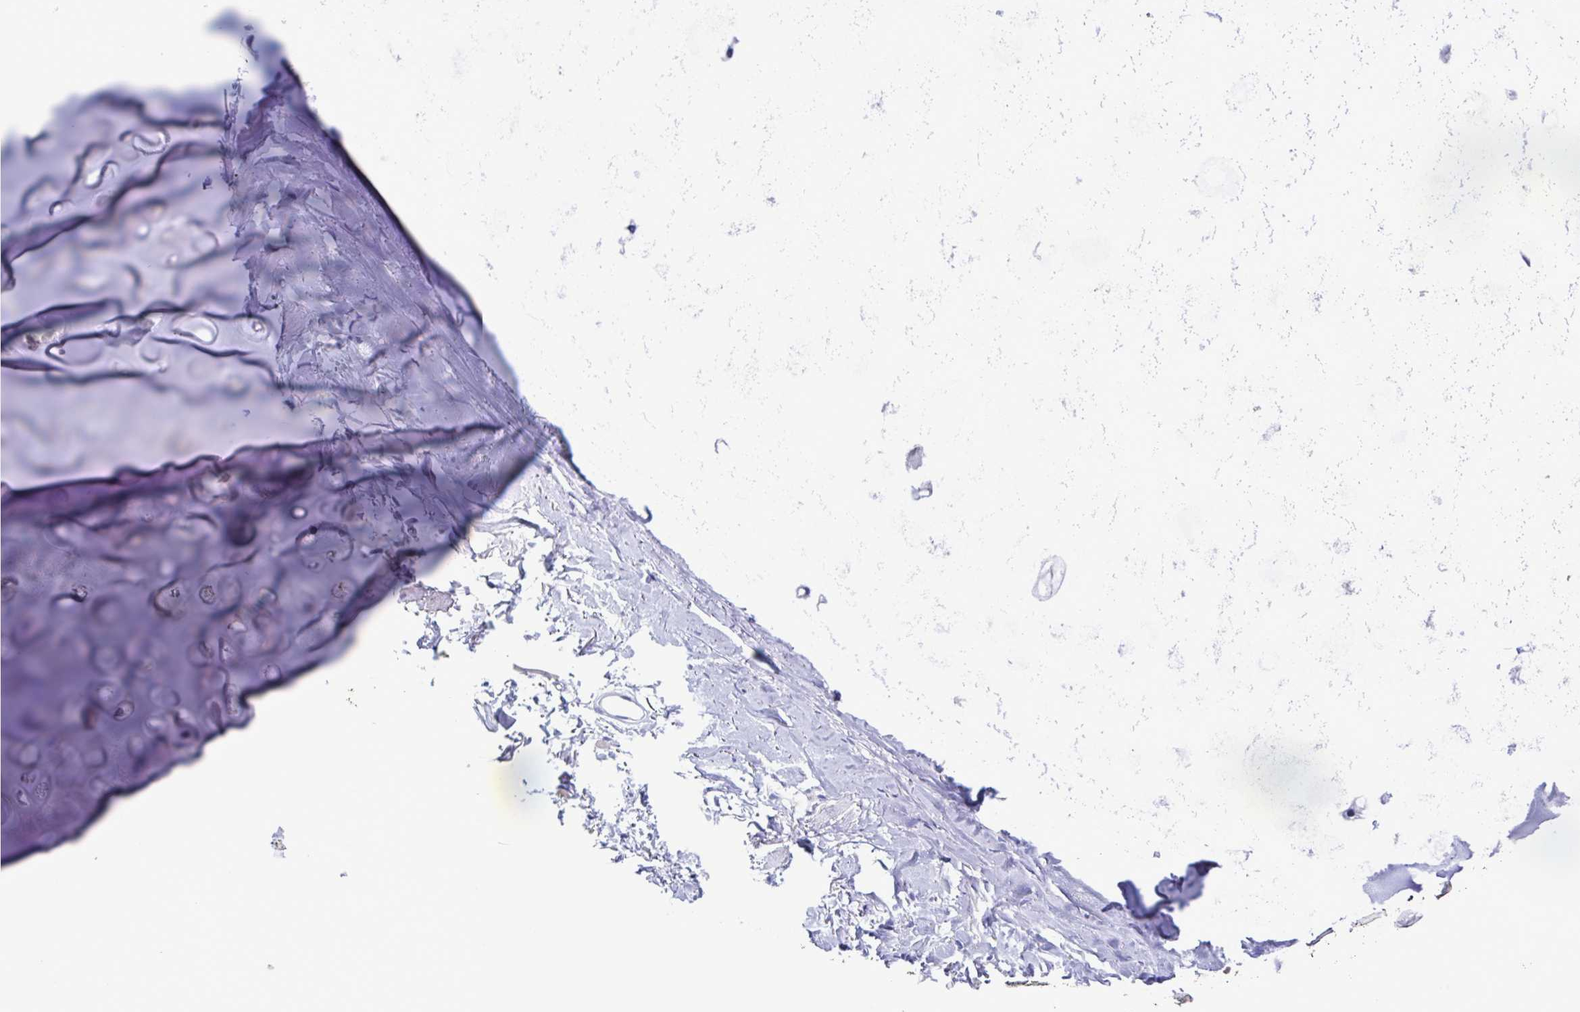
{"staining": {"intensity": "negative", "quantity": "none", "location": "none"}, "tissue": "soft tissue", "cell_type": "Chondrocytes", "image_type": "normal", "snomed": [{"axis": "morphology", "description": "Normal tissue, NOS"}, {"axis": "topography", "description": "Cartilage tissue"}, {"axis": "topography", "description": "Bronchus"}], "caption": "This image is of unremarkable soft tissue stained with immunohistochemistry (IHC) to label a protein in brown with the nuclei are counter-stained blue. There is no expression in chondrocytes. (Immunohistochemistry, brightfield microscopy, high magnification).", "gene": "INAFM1", "patient": {"sex": "female", "age": 79}}